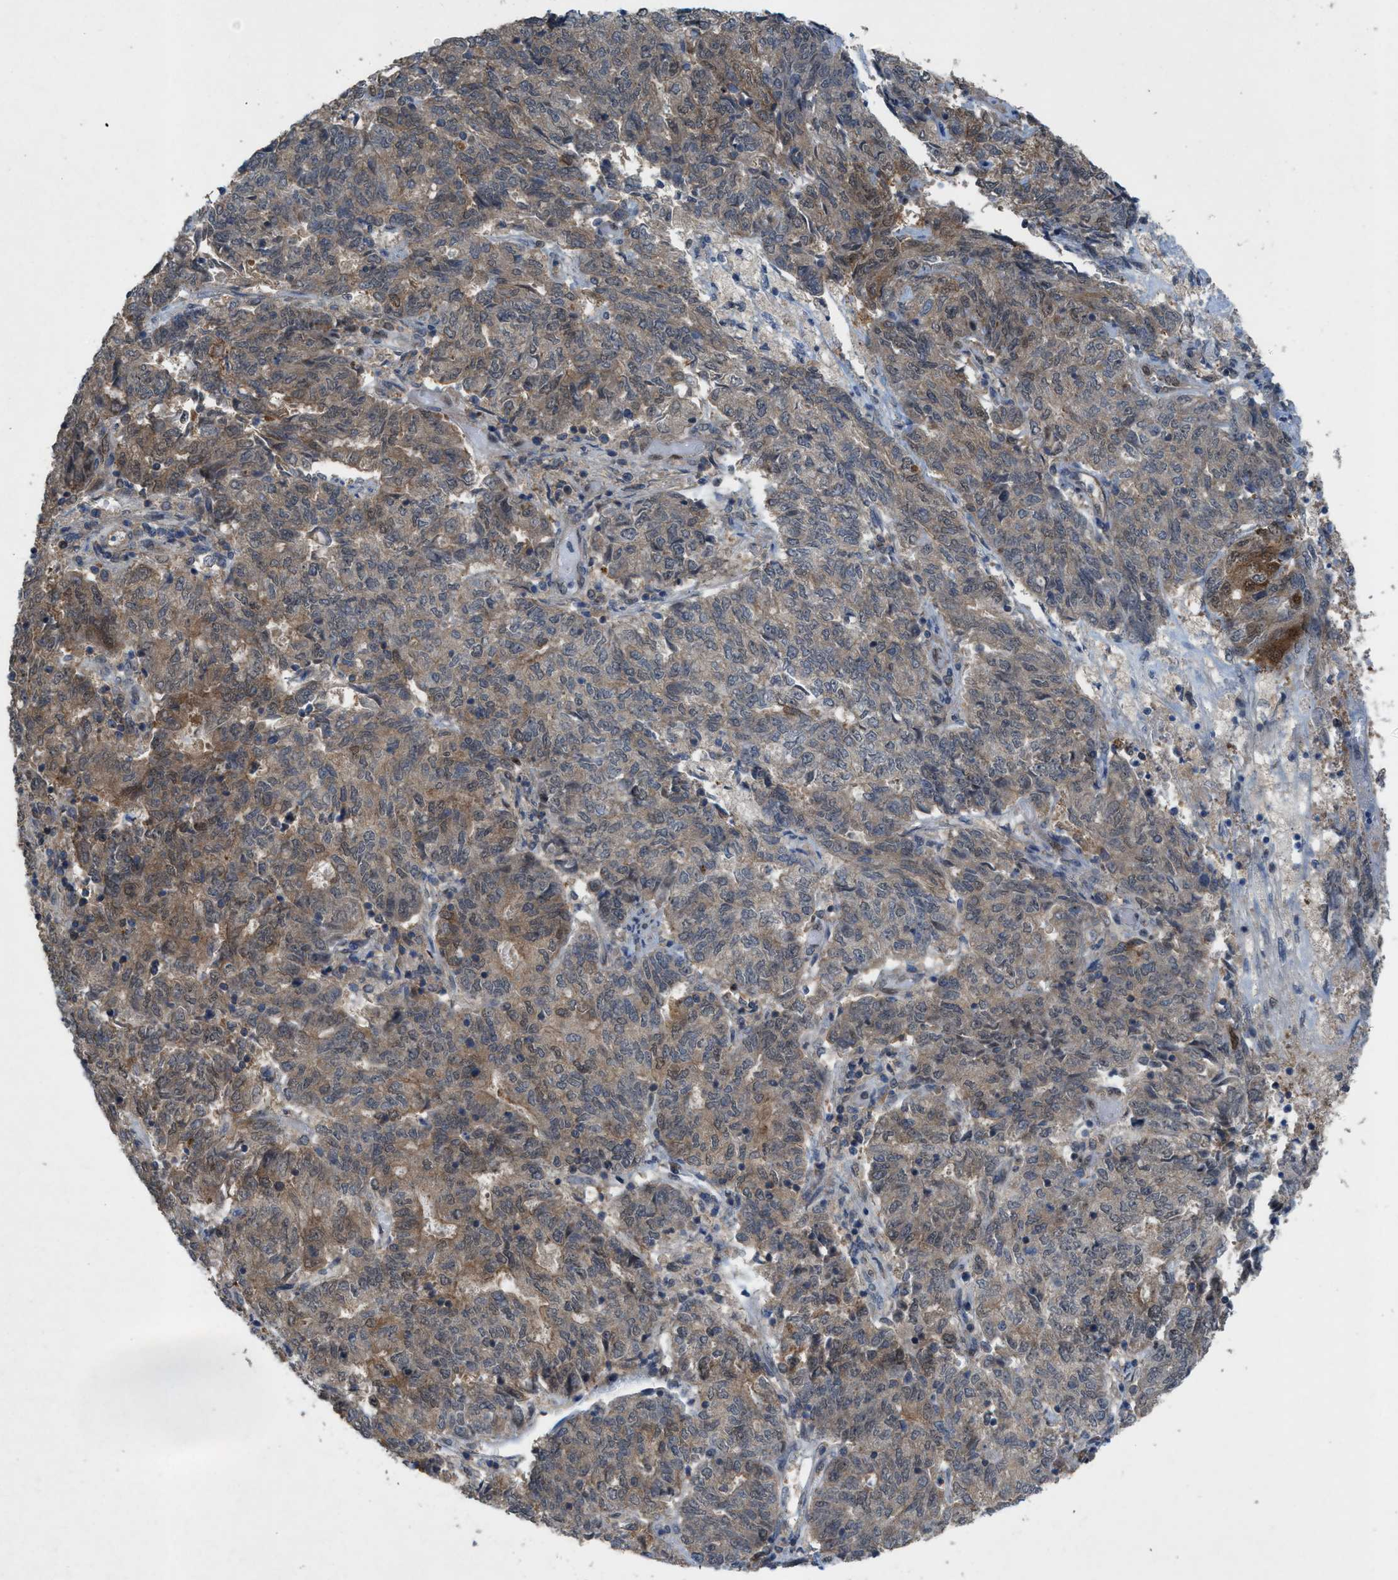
{"staining": {"intensity": "weak", "quantity": ">75%", "location": "cytoplasmic/membranous"}, "tissue": "endometrial cancer", "cell_type": "Tumor cells", "image_type": "cancer", "snomed": [{"axis": "morphology", "description": "Adenocarcinoma, NOS"}, {"axis": "topography", "description": "Endometrium"}], "caption": "High-magnification brightfield microscopy of adenocarcinoma (endometrial) stained with DAB (brown) and counterstained with hematoxylin (blue). tumor cells exhibit weak cytoplasmic/membranous staining is present in about>75% of cells.", "gene": "PLAA", "patient": {"sex": "female", "age": 80}}